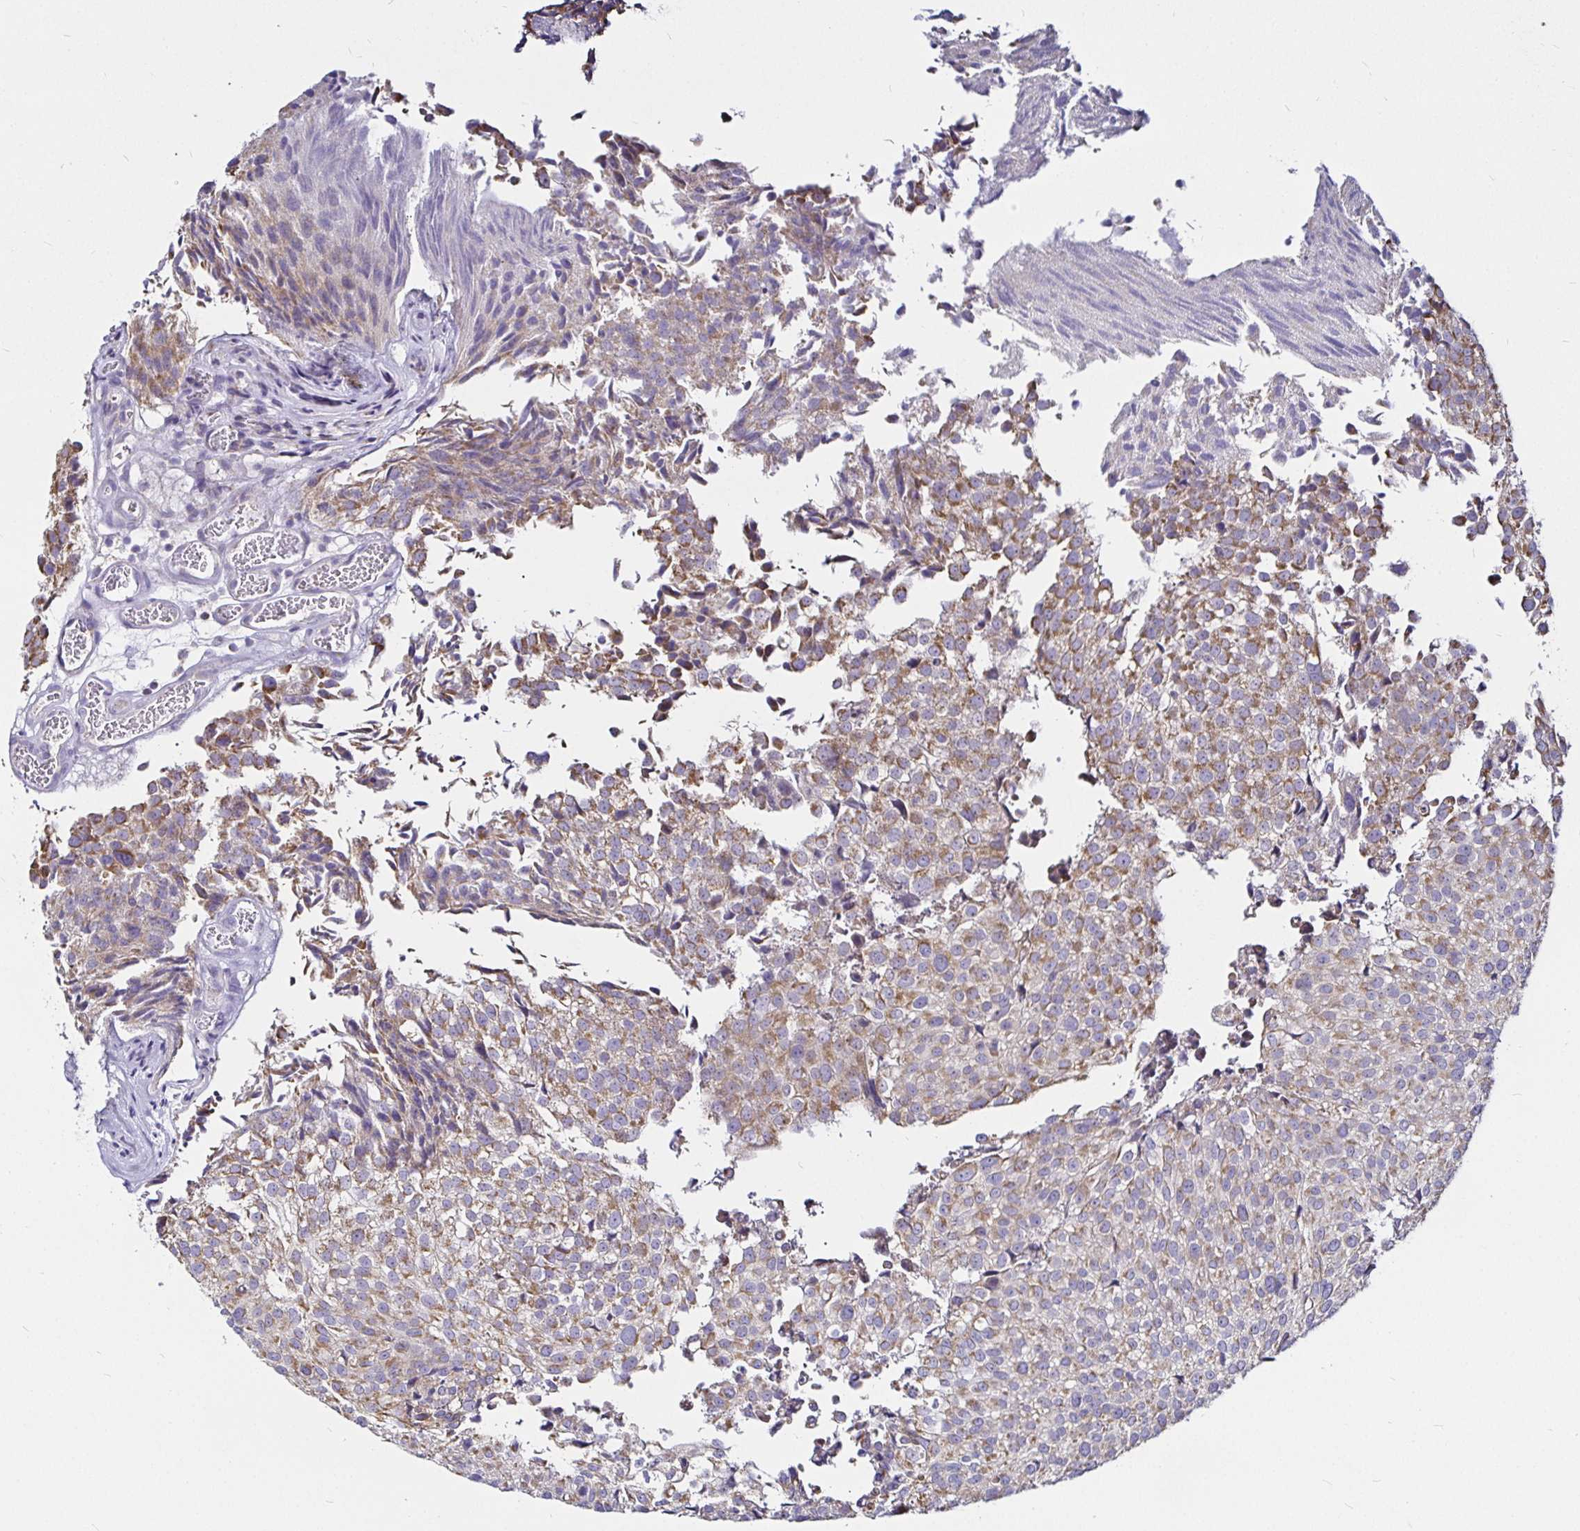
{"staining": {"intensity": "weak", "quantity": ">75%", "location": "cytoplasmic/membranous"}, "tissue": "urothelial cancer", "cell_type": "Tumor cells", "image_type": "cancer", "snomed": [{"axis": "morphology", "description": "Urothelial carcinoma, Low grade"}, {"axis": "topography", "description": "Urinary bladder"}], "caption": "This is an image of IHC staining of urothelial cancer, which shows weak positivity in the cytoplasmic/membranous of tumor cells.", "gene": "PGAM2", "patient": {"sex": "male", "age": 80}}